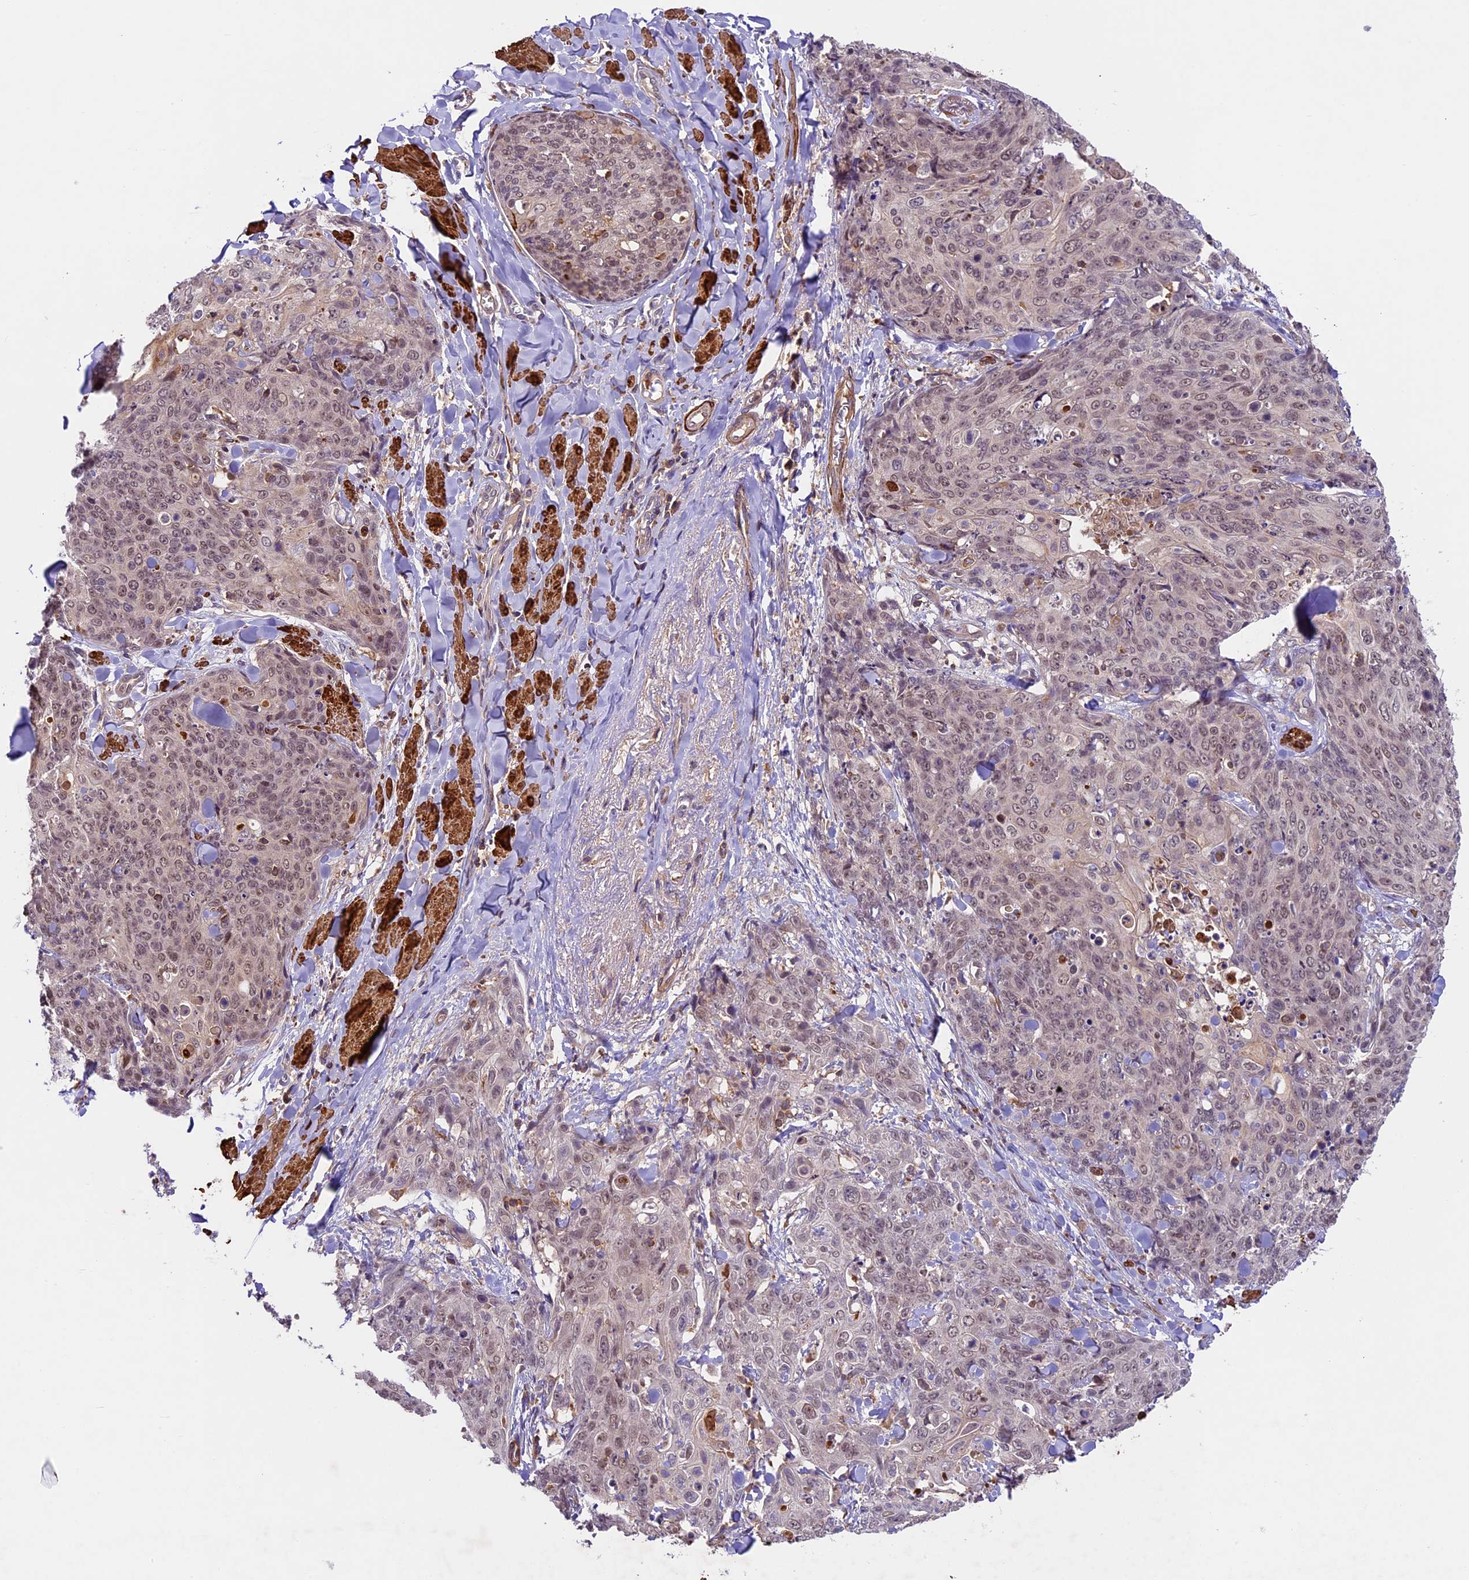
{"staining": {"intensity": "weak", "quantity": ">75%", "location": "nuclear"}, "tissue": "skin cancer", "cell_type": "Tumor cells", "image_type": "cancer", "snomed": [{"axis": "morphology", "description": "Squamous cell carcinoma, NOS"}, {"axis": "topography", "description": "Skin"}, {"axis": "topography", "description": "Vulva"}], "caption": "Immunohistochemical staining of skin cancer (squamous cell carcinoma) shows weak nuclear protein expression in about >75% of tumor cells.", "gene": "TBC1D1", "patient": {"sex": "female", "age": 85}}